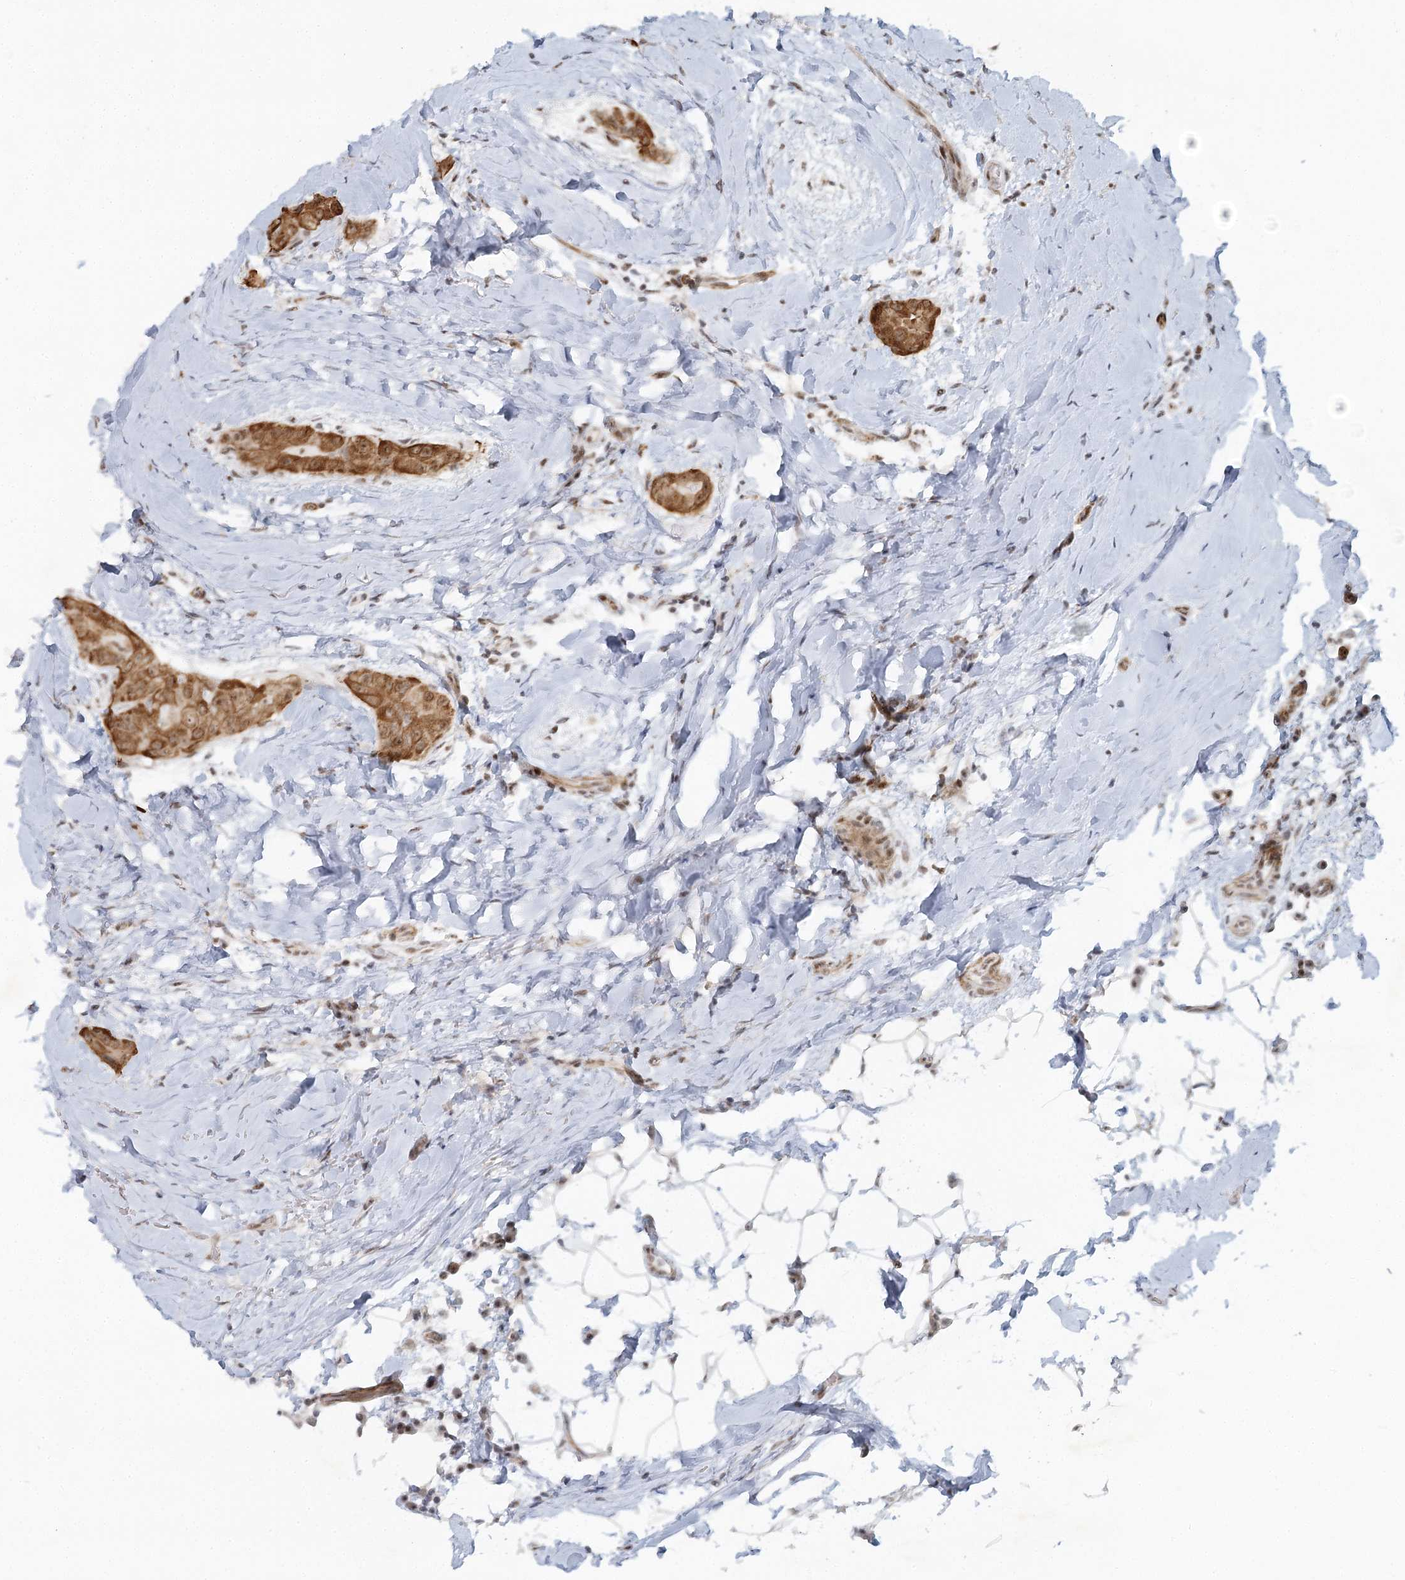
{"staining": {"intensity": "strong", "quantity": ">75%", "location": "cytoplasmic/membranous,nuclear"}, "tissue": "thyroid cancer", "cell_type": "Tumor cells", "image_type": "cancer", "snomed": [{"axis": "morphology", "description": "Papillary adenocarcinoma, NOS"}, {"axis": "topography", "description": "Thyroid gland"}], "caption": "This is an image of immunohistochemistry (IHC) staining of papillary adenocarcinoma (thyroid), which shows strong staining in the cytoplasmic/membranous and nuclear of tumor cells.", "gene": "U2SURP", "patient": {"sex": "male", "age": 33}}